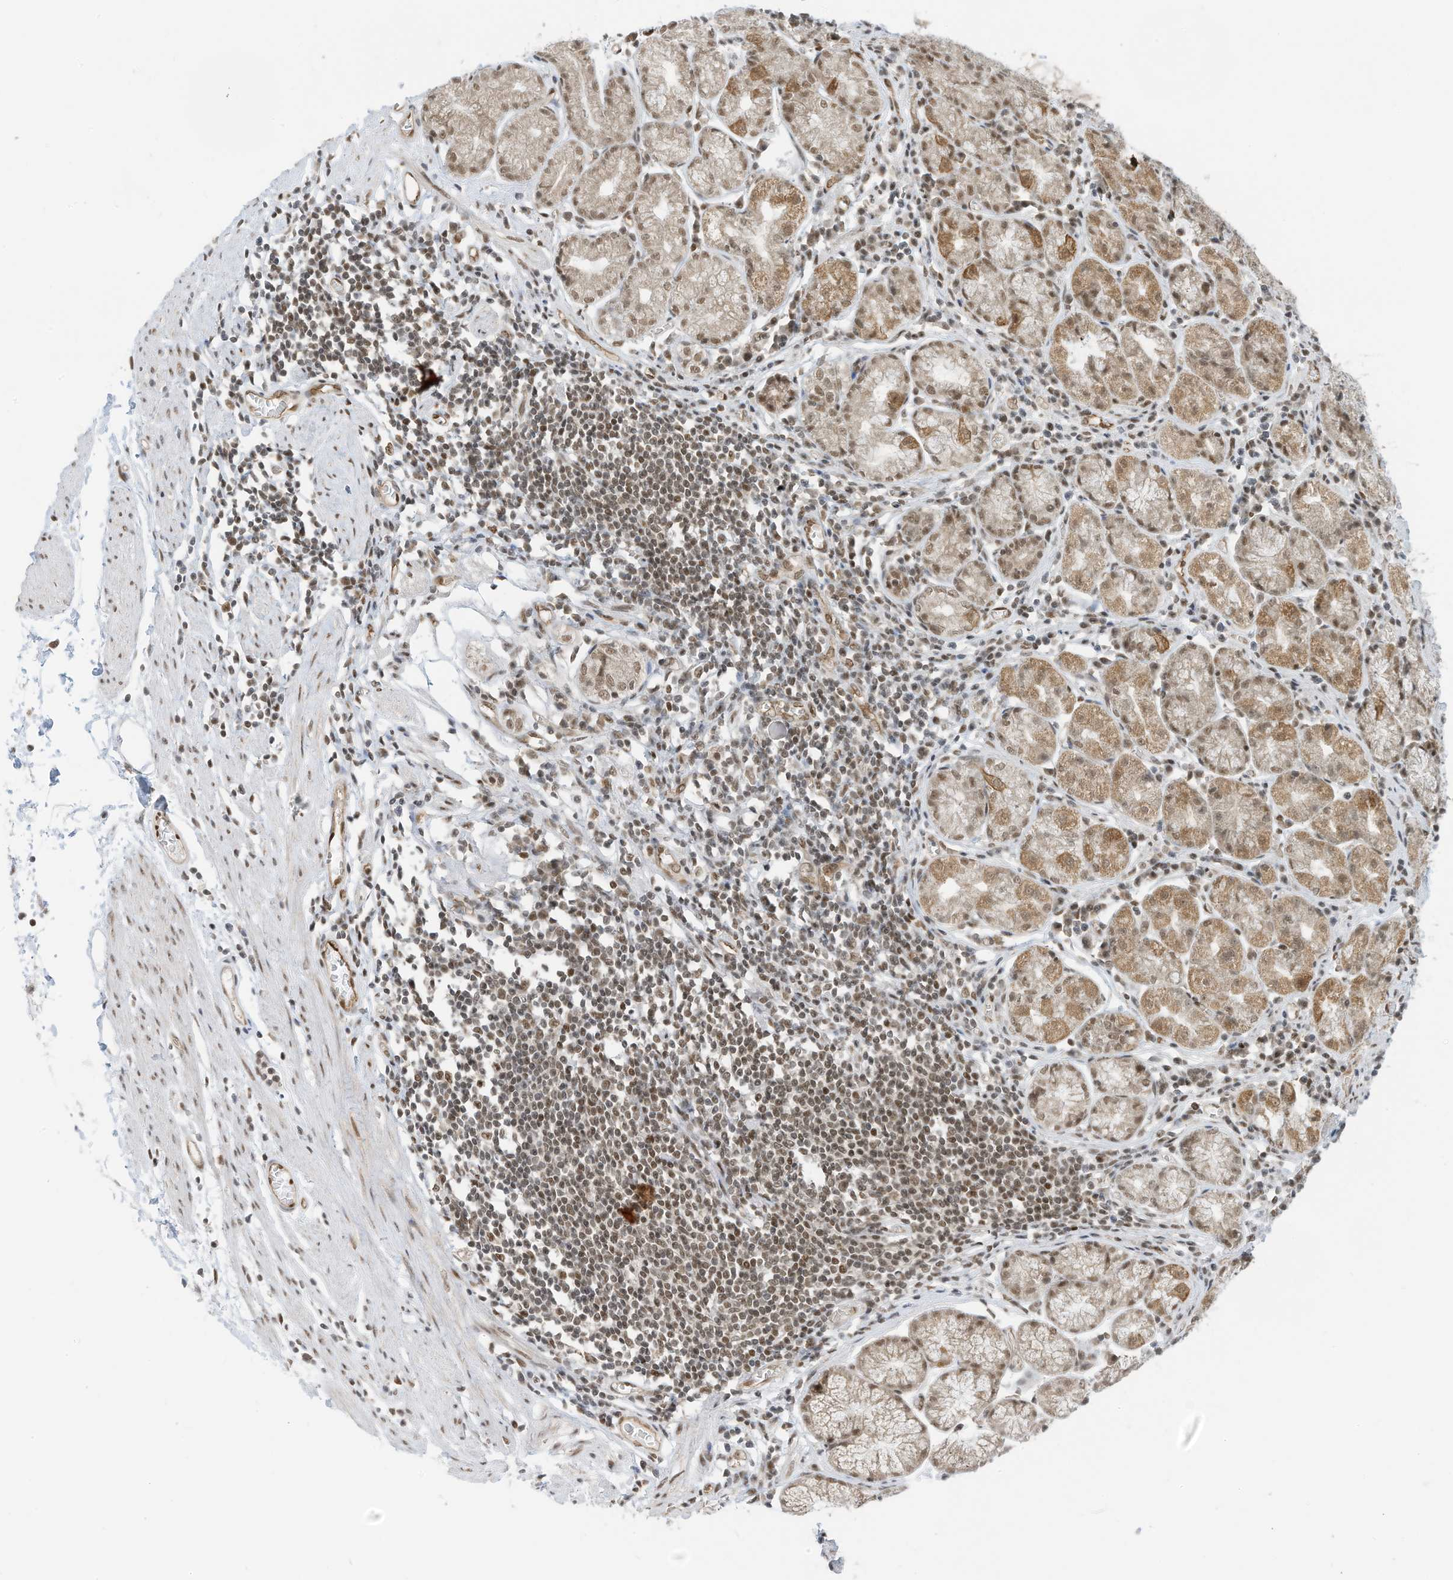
{"staining": {"intensity": "strong", "quantity": "<25%", "location": "cytoplasmic/membranous,nuclear"}, "tissue": "stomach", "cell_type": "Glandular cells", "image_type": "normal", "snomed": [{"axis": "morphology", "description": "Normal tissue, NOS"}, {"axis": "topography", "description": "Stomach"}], "caption": "The image reveals immunohistochemical staining of benign stomach. There is strong cytoplasmic/membranous,nuclear staining is identified in approximately <25% of glandular cells.", "gene": "AURKAIP1", "patient": {"sex": "male", "age": 55}}